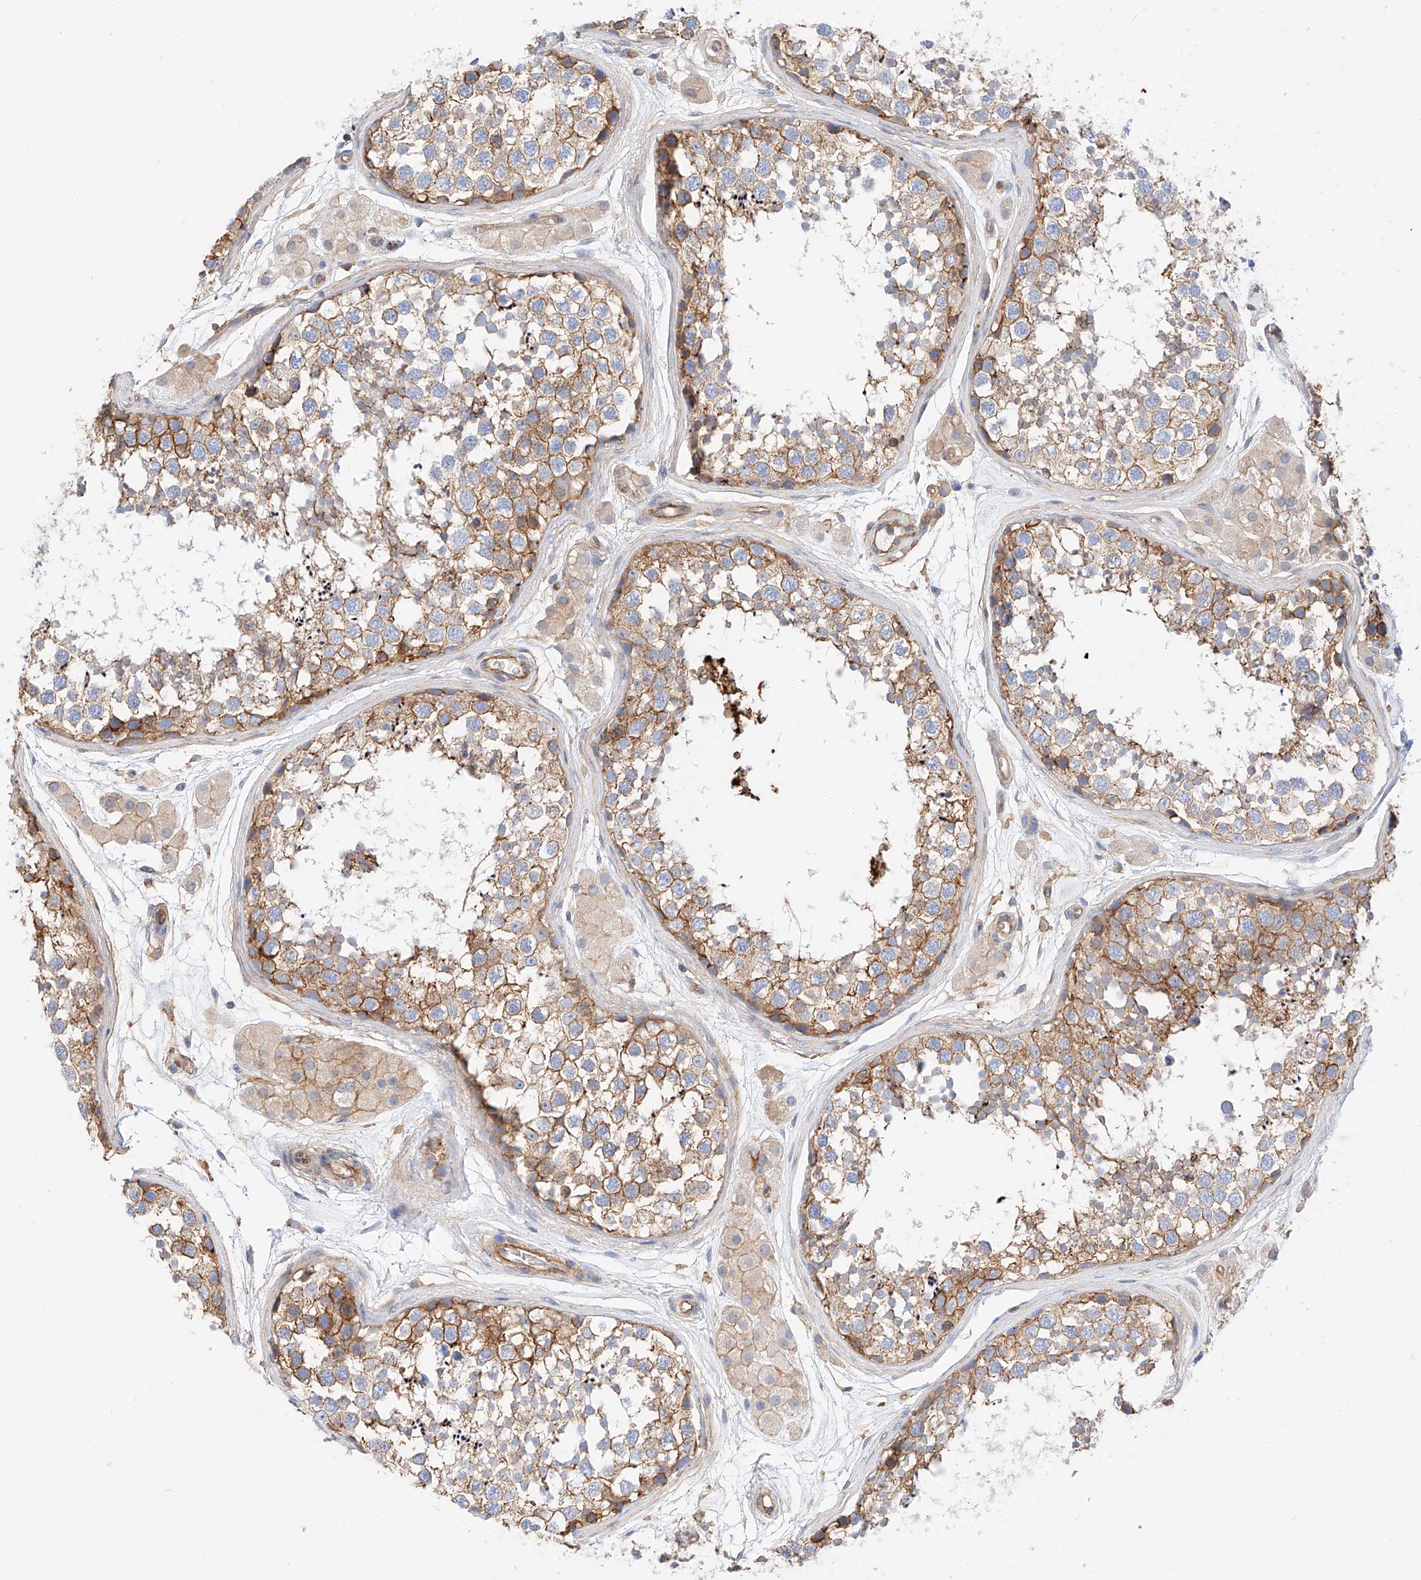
{"staining": {"intensity": "moderate", "quantity": ">75%", "location": "cytoplasmic/membranous"}, "tissue": "testis", "cell_type": "Cells in seminiferous ducts", "image_type": "normal", "snomed": [{"axis": "morphology", "description": "Normal tissue, NOS"}, {"axis": "topography", "description": "Testis"}], "caption": "The histopathology image shows immunohistochemical staining of unremarkable testis. There is moderate cytoplasmic/membranous staining is identified in approximately >75% of cells in seminiferous ducts.", "gene": "ENSG00000259132", "patient": {"sex": "male", "age": 56}}